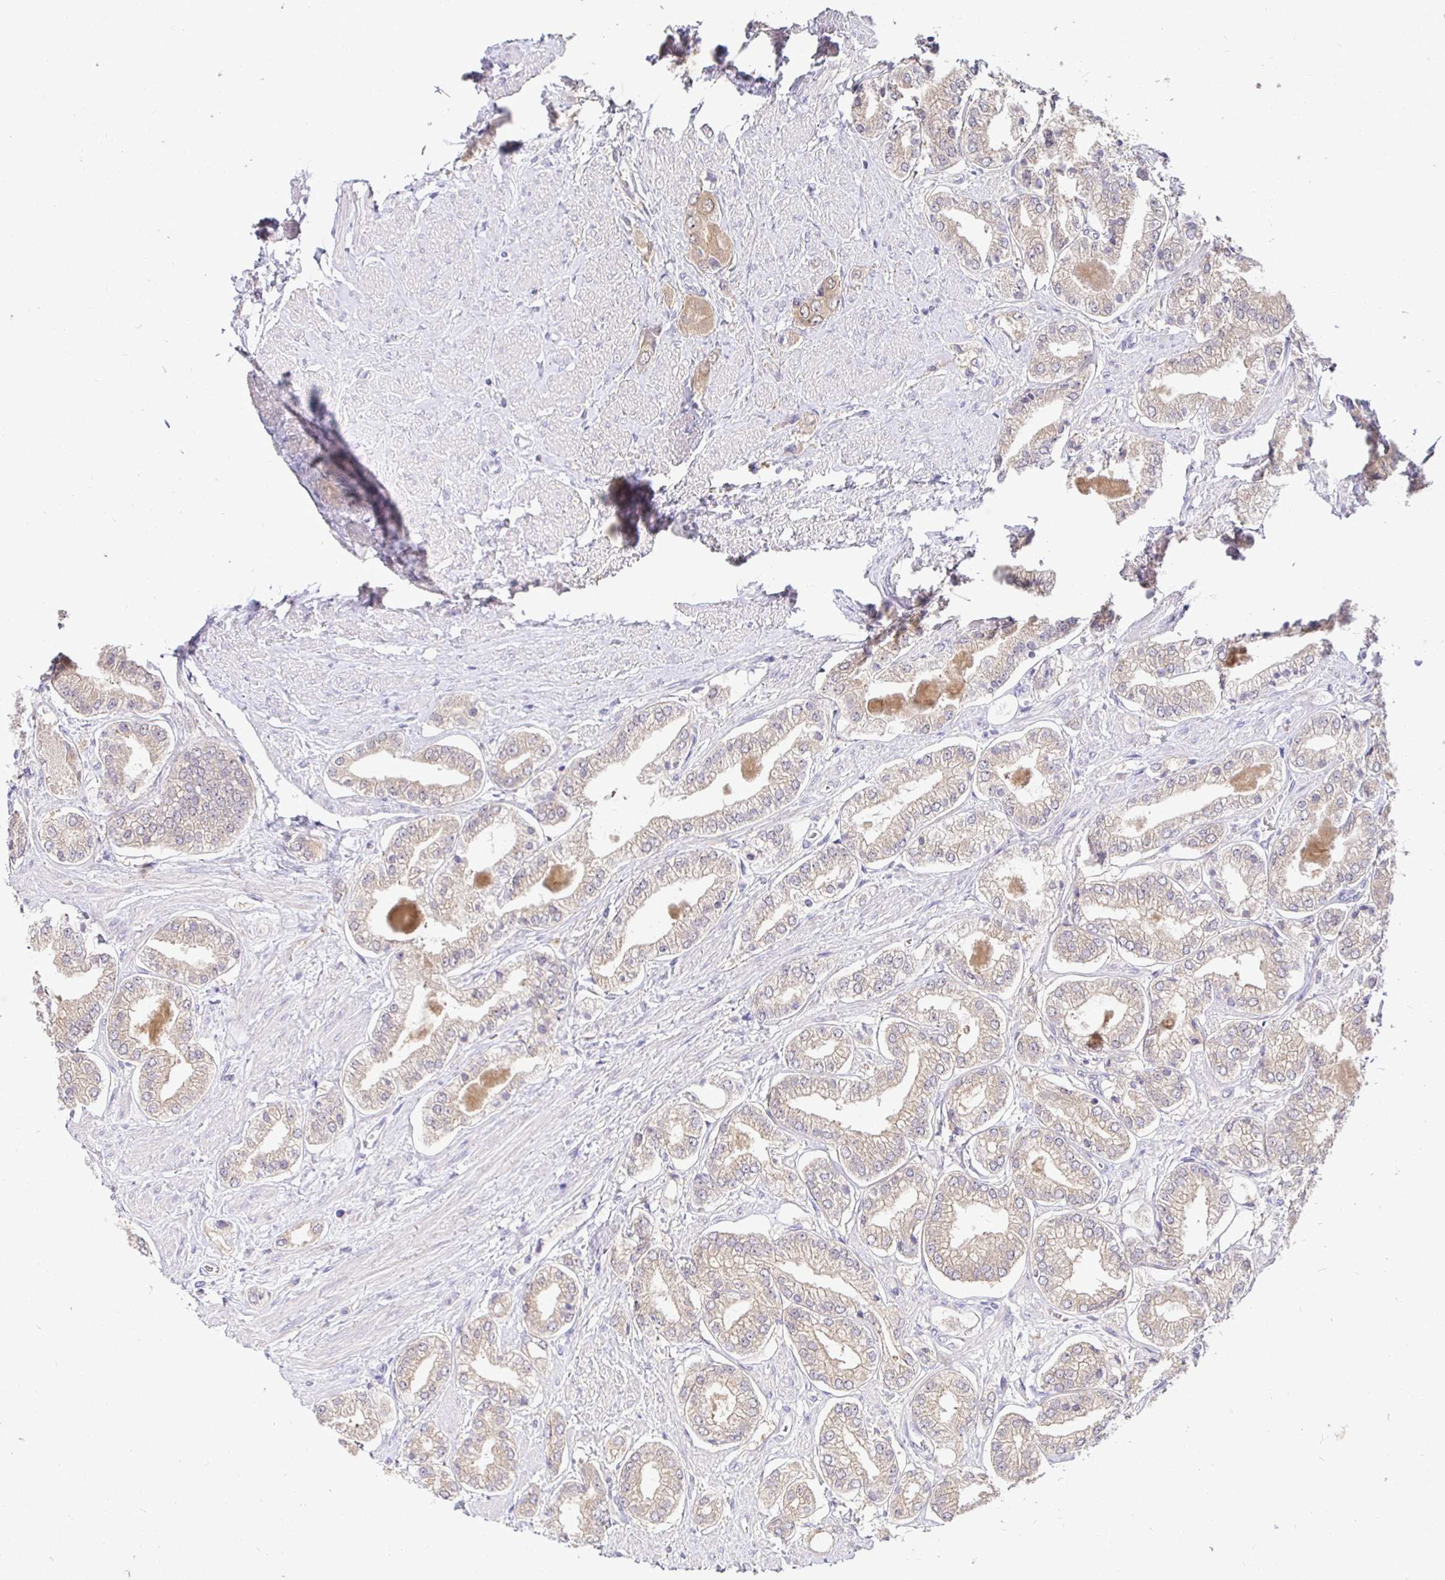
{"staining": {"intensity": "weak", "quantity": "25%-75%", "location": "cytoplasmic/membranous"}, "tissue": "prostate cancer", "cell_type": "Tumor cells", "image_type": "cancer", "snomed": [{"axis": "morphology", "description": "Adenocarcinoma, Low grade"}, {"axis": "topography", "description": "Prostate"}], "caption": "Prostate cancer stained with IHC shows weak cytoplasmic/membranous staining in approximately 25%-75% of tumor cells. The staining was performed using DAB (3,3'-diaminobenzidine), with brown indicating positive protein expression. Nuclei are stained blue with hematoxylin.", "gene": "KIF21A", "patient": {"sex": "male", "age": 69}}